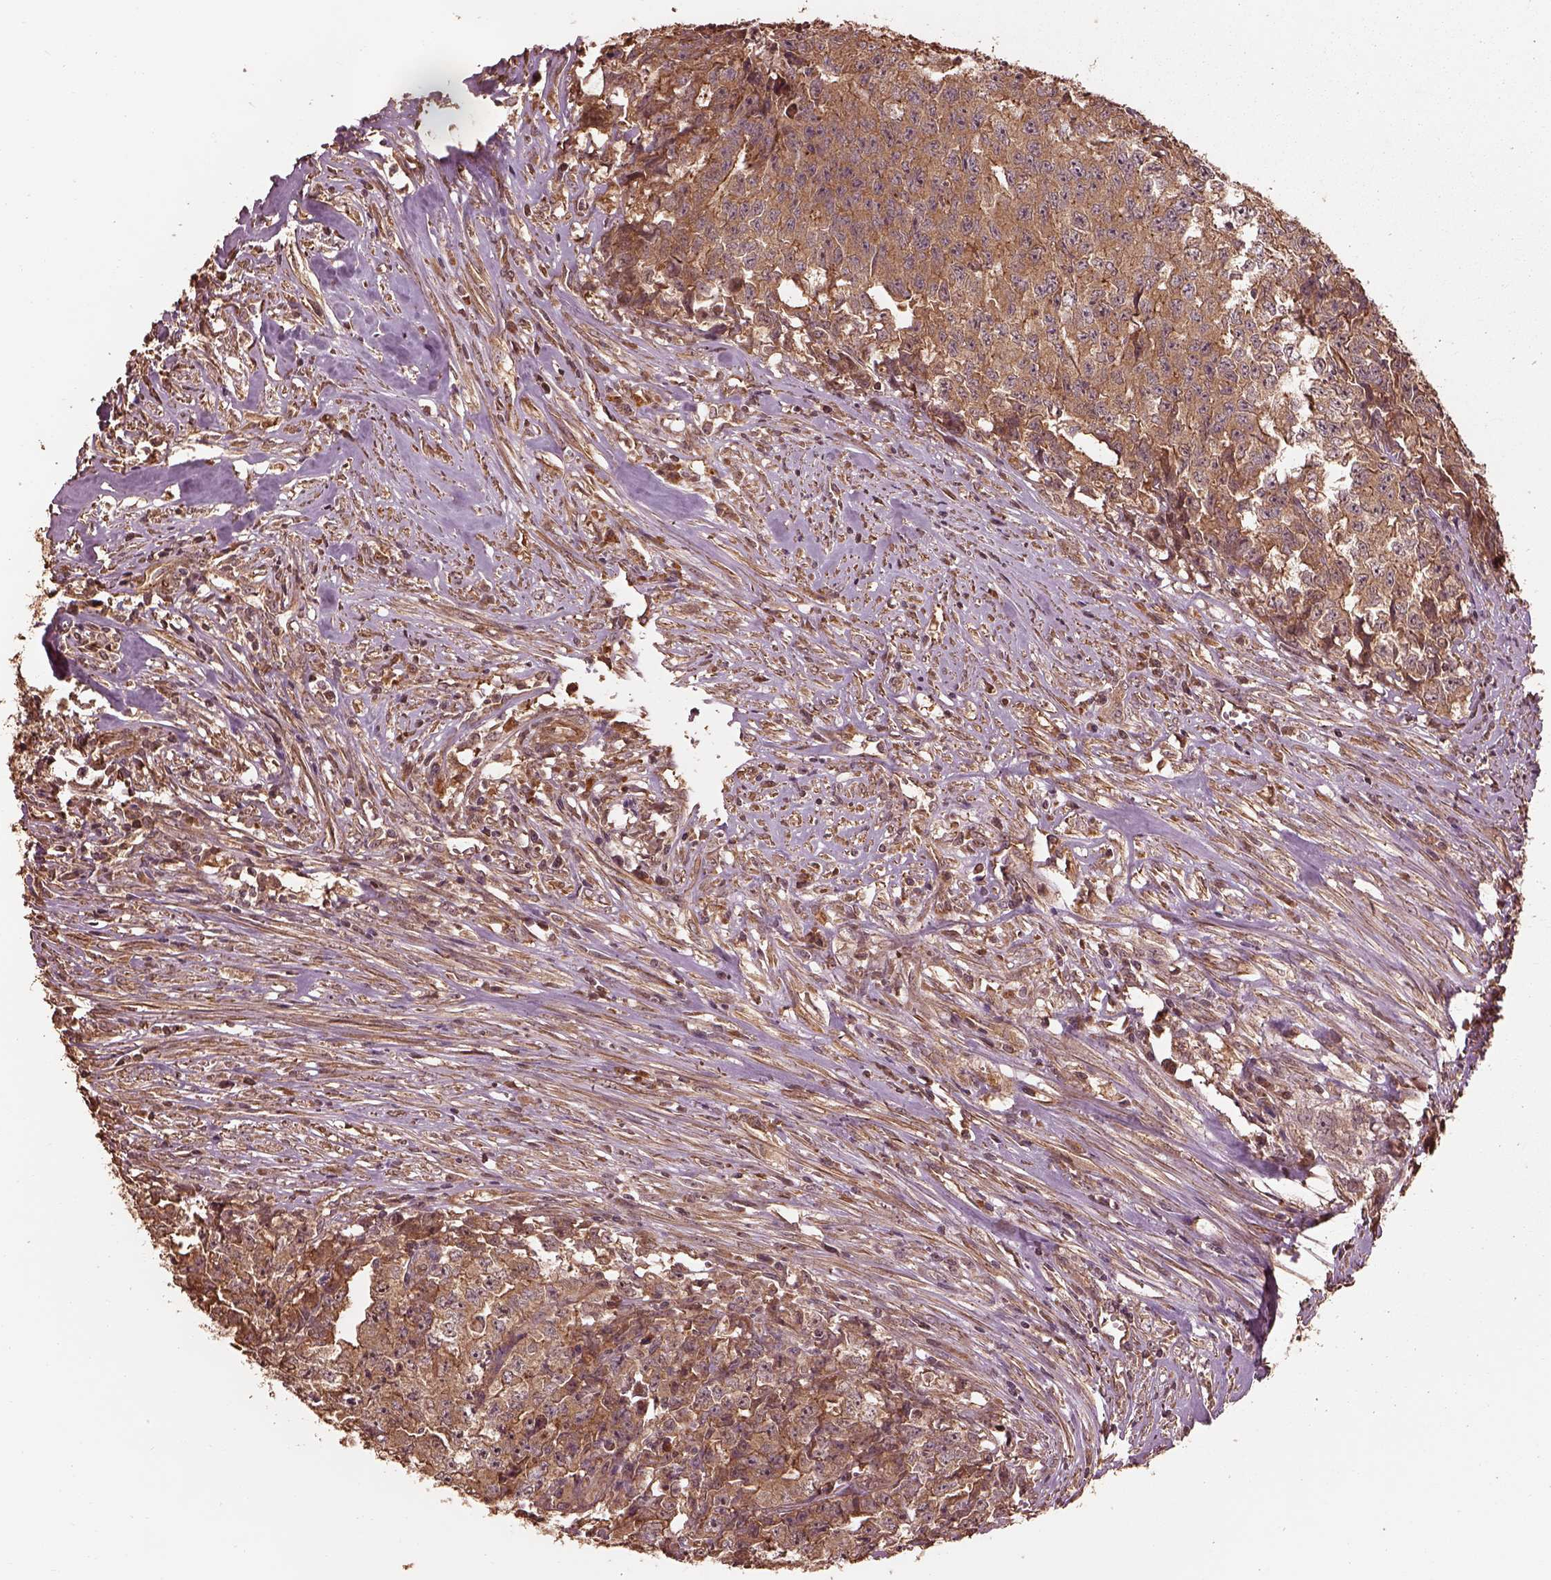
{"staining": {"intensity": "moderate", "quantity": ">75%", "location": "cytoplasmic/membranous"}, "tissue": "testis cancer", "cell_type": "Tumor cells", "image_type": "cancer", "snomed": [{"axis": "morphology", "description": "Carcinoma, Embryonal, NOS"}, {"axis": "morphology", "description": "Teratoma, malignant, NOS"}, {"axis": "topography", "description": "Testis"}], "caption": "About >75% of tumor cells in human testis cancer demonstrate moderate cytoplasmic/membranous protein positivity as visualized by brown immunohistochemical staining.", "gene": "METTL4", "patient": {"sex": "male", "age": 24}}